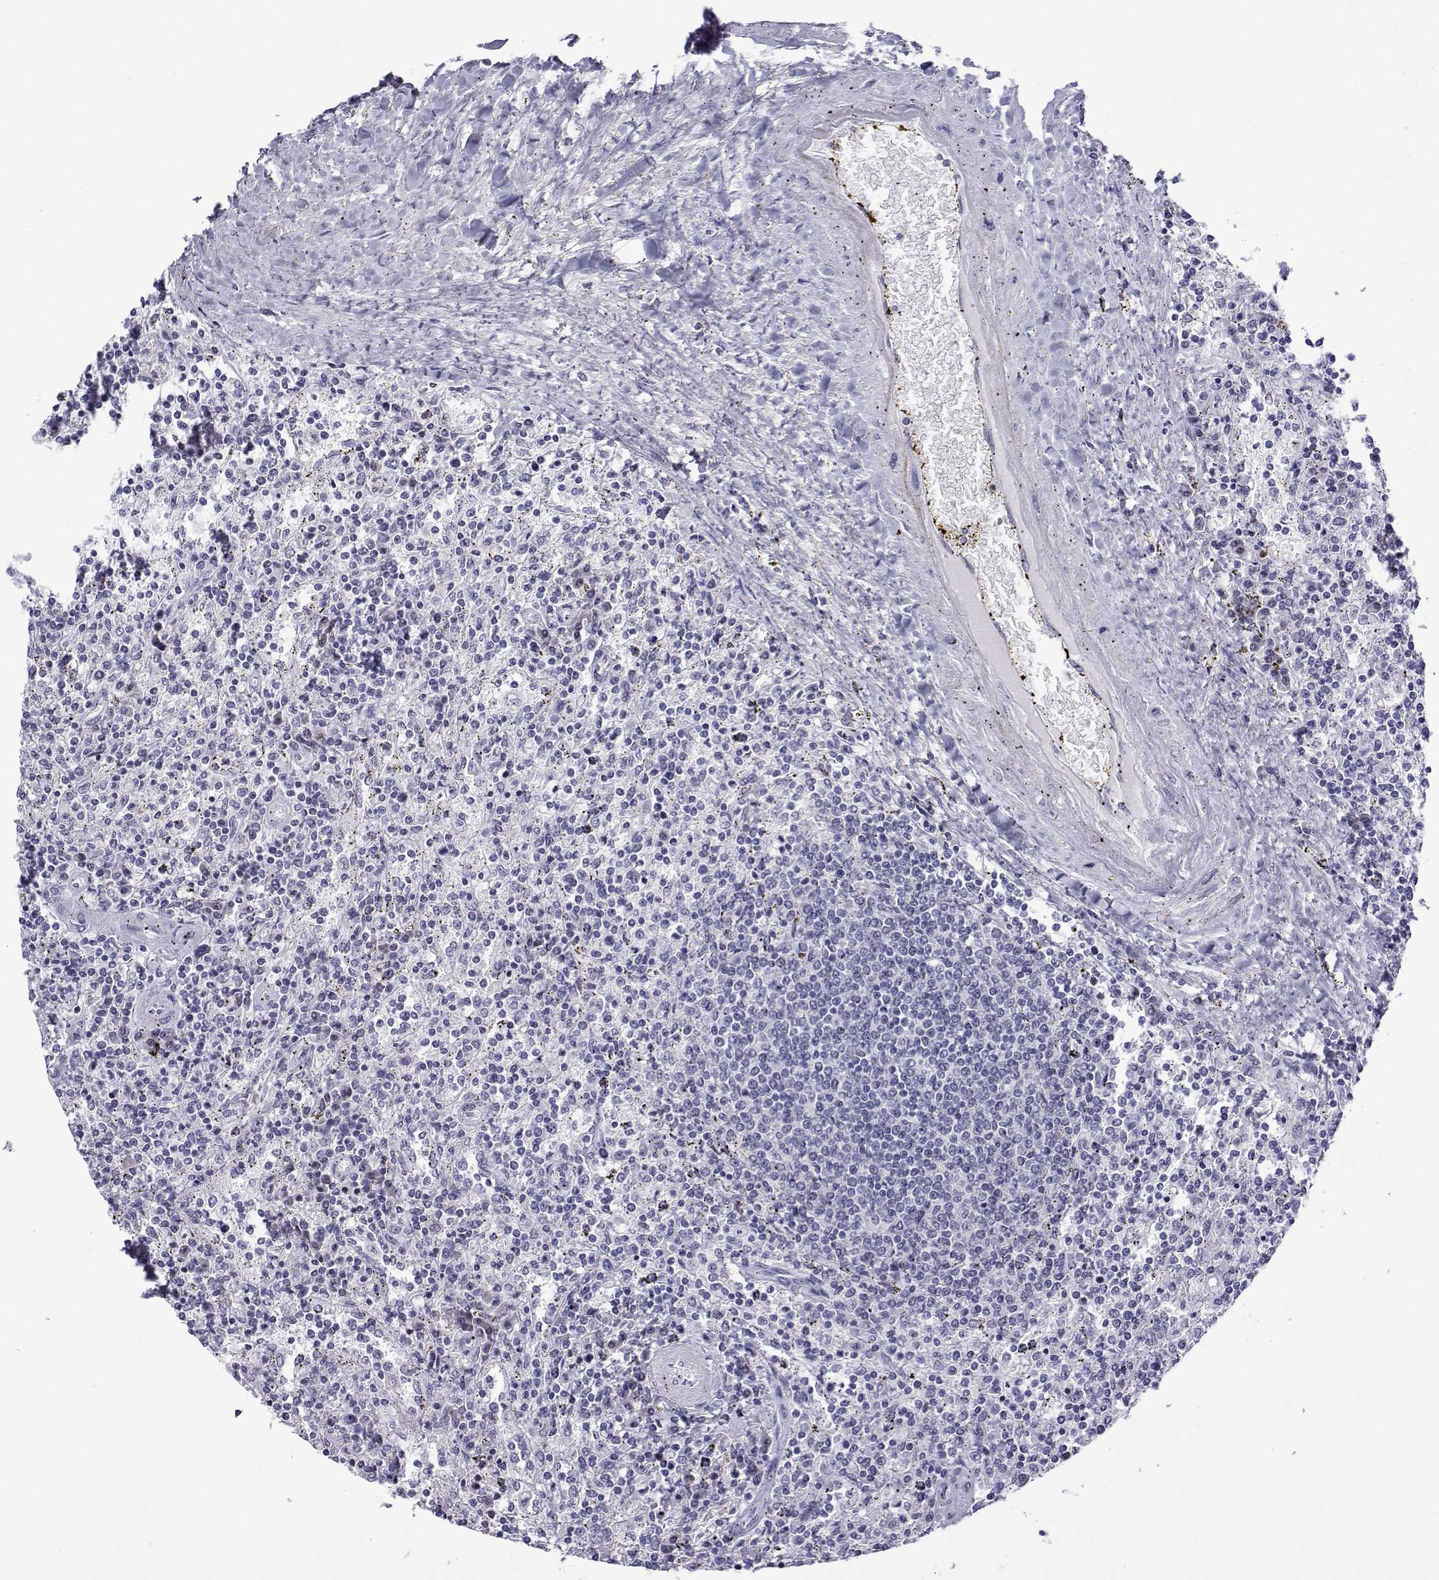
{"staining": {"intensity": "negative", "quantity": "none", "location": "none"}, "tissue": "lymphoma", "cell_type": "Tumor cells", "image_type": "cancer", "snomed": [{"axis": "morphology", "description": "Malignant lymphoma, non-Hodgkin's type, Low grade"}, {"axis": "topography", "description": "Spleen"}], "caption": "Immunohistochemistry (IHC) histopathology image of neoplastic tissue: malignant lymphoma, non-Hodgkin's type (low-grade) stained with DAB shows no significant protein positivity in tumor cells.", "gene": "ACTL7A", "patient": {"sex": "male", "age": 62}}